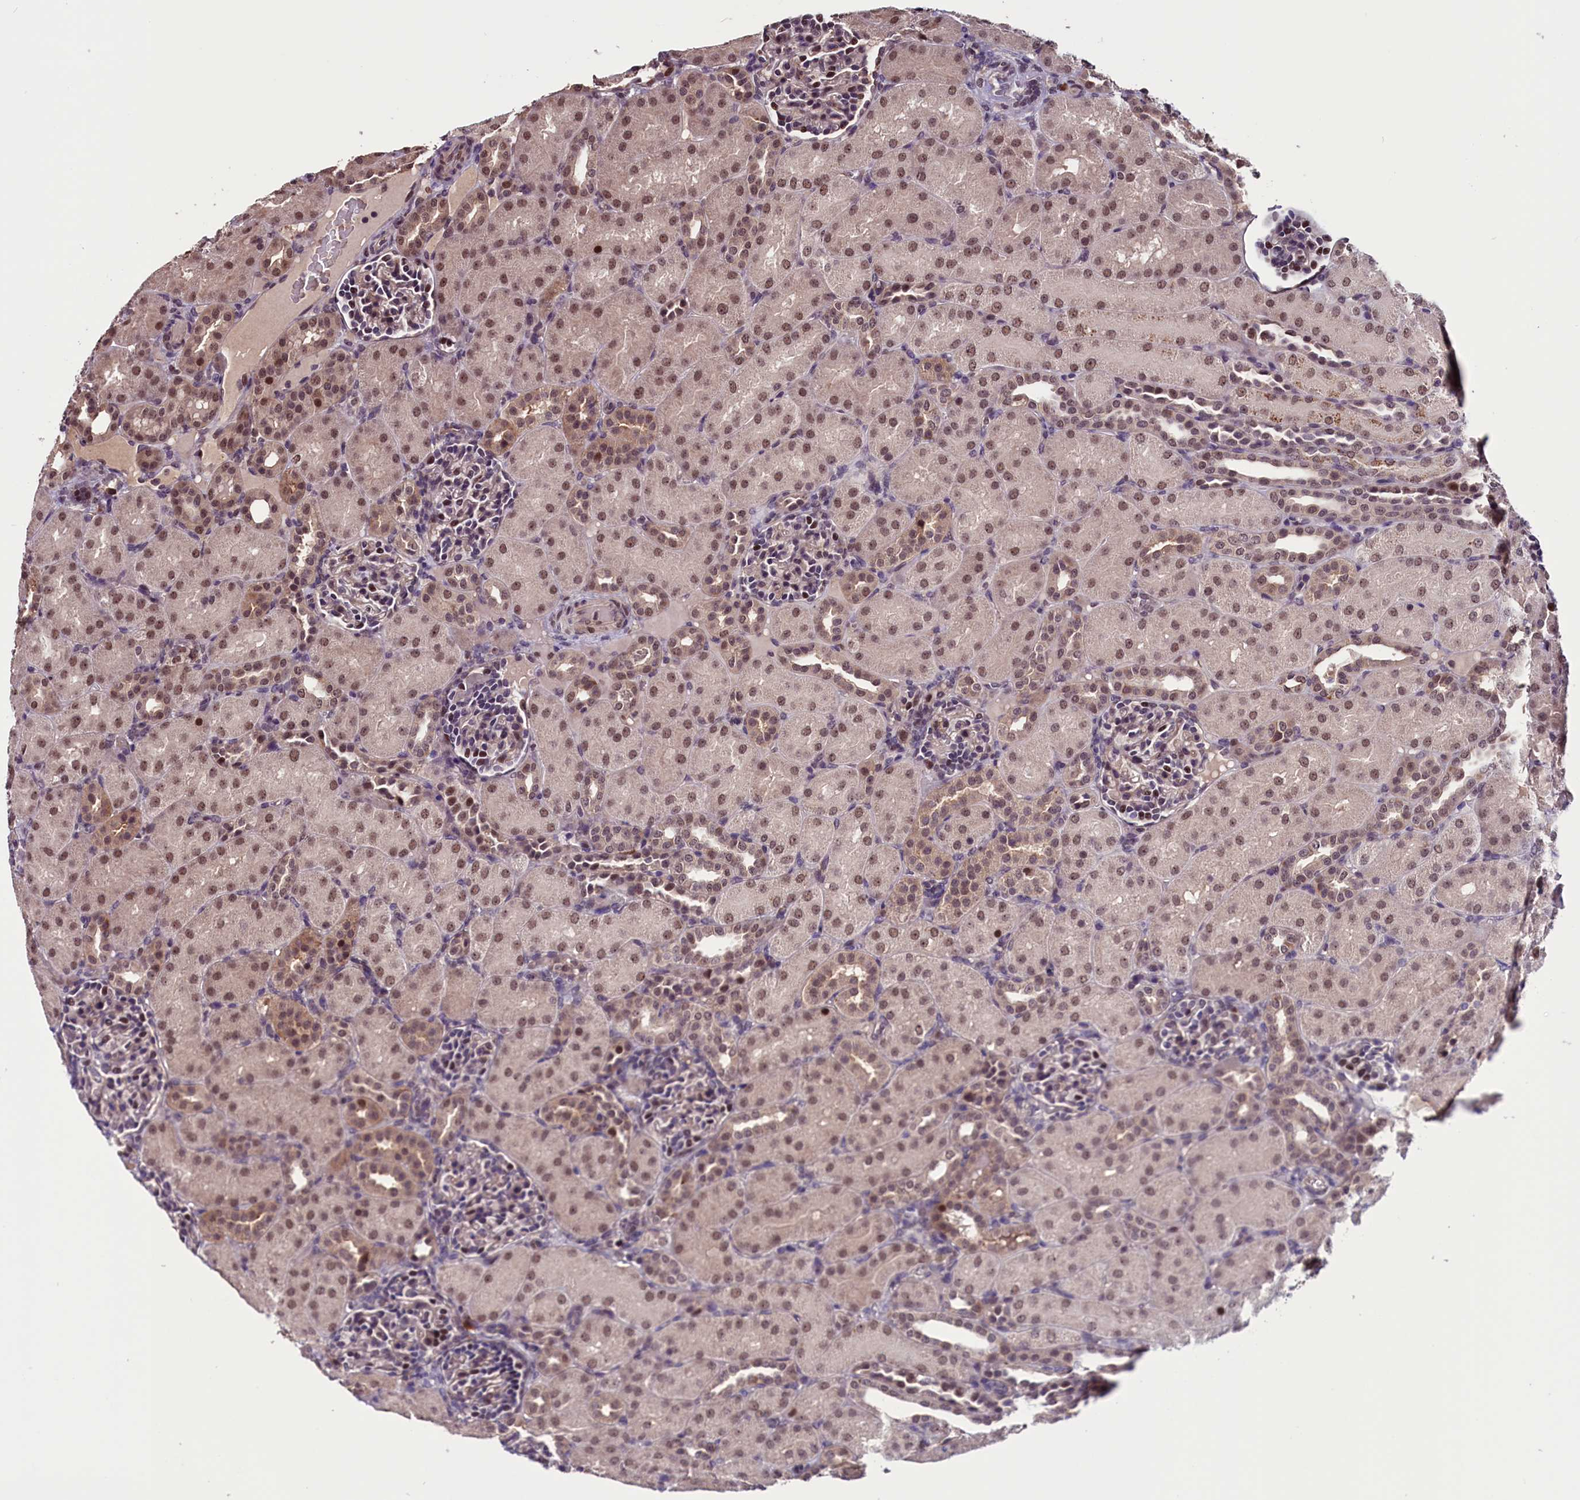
{"staining": {"intensity": "weak", "quantity": "25%-75%", "location": "nuclear"}, "tissue": "kidney", "cell_type": "Cells in glomeruli", "image_type": "normal", "snomed": [{"axis": "morphology", "description": "Normal tissue, NOS"}, {"axis": "topography", "description": "Kidney"}], "caption": "Protein staining of normal kidney demonstrates weak nuclear staining in about 25%-75% of cells in glomeruli. Nuclei are stained in blue.", "gene": "RNMT", "patient": {"sex": "male", "age": 1}}